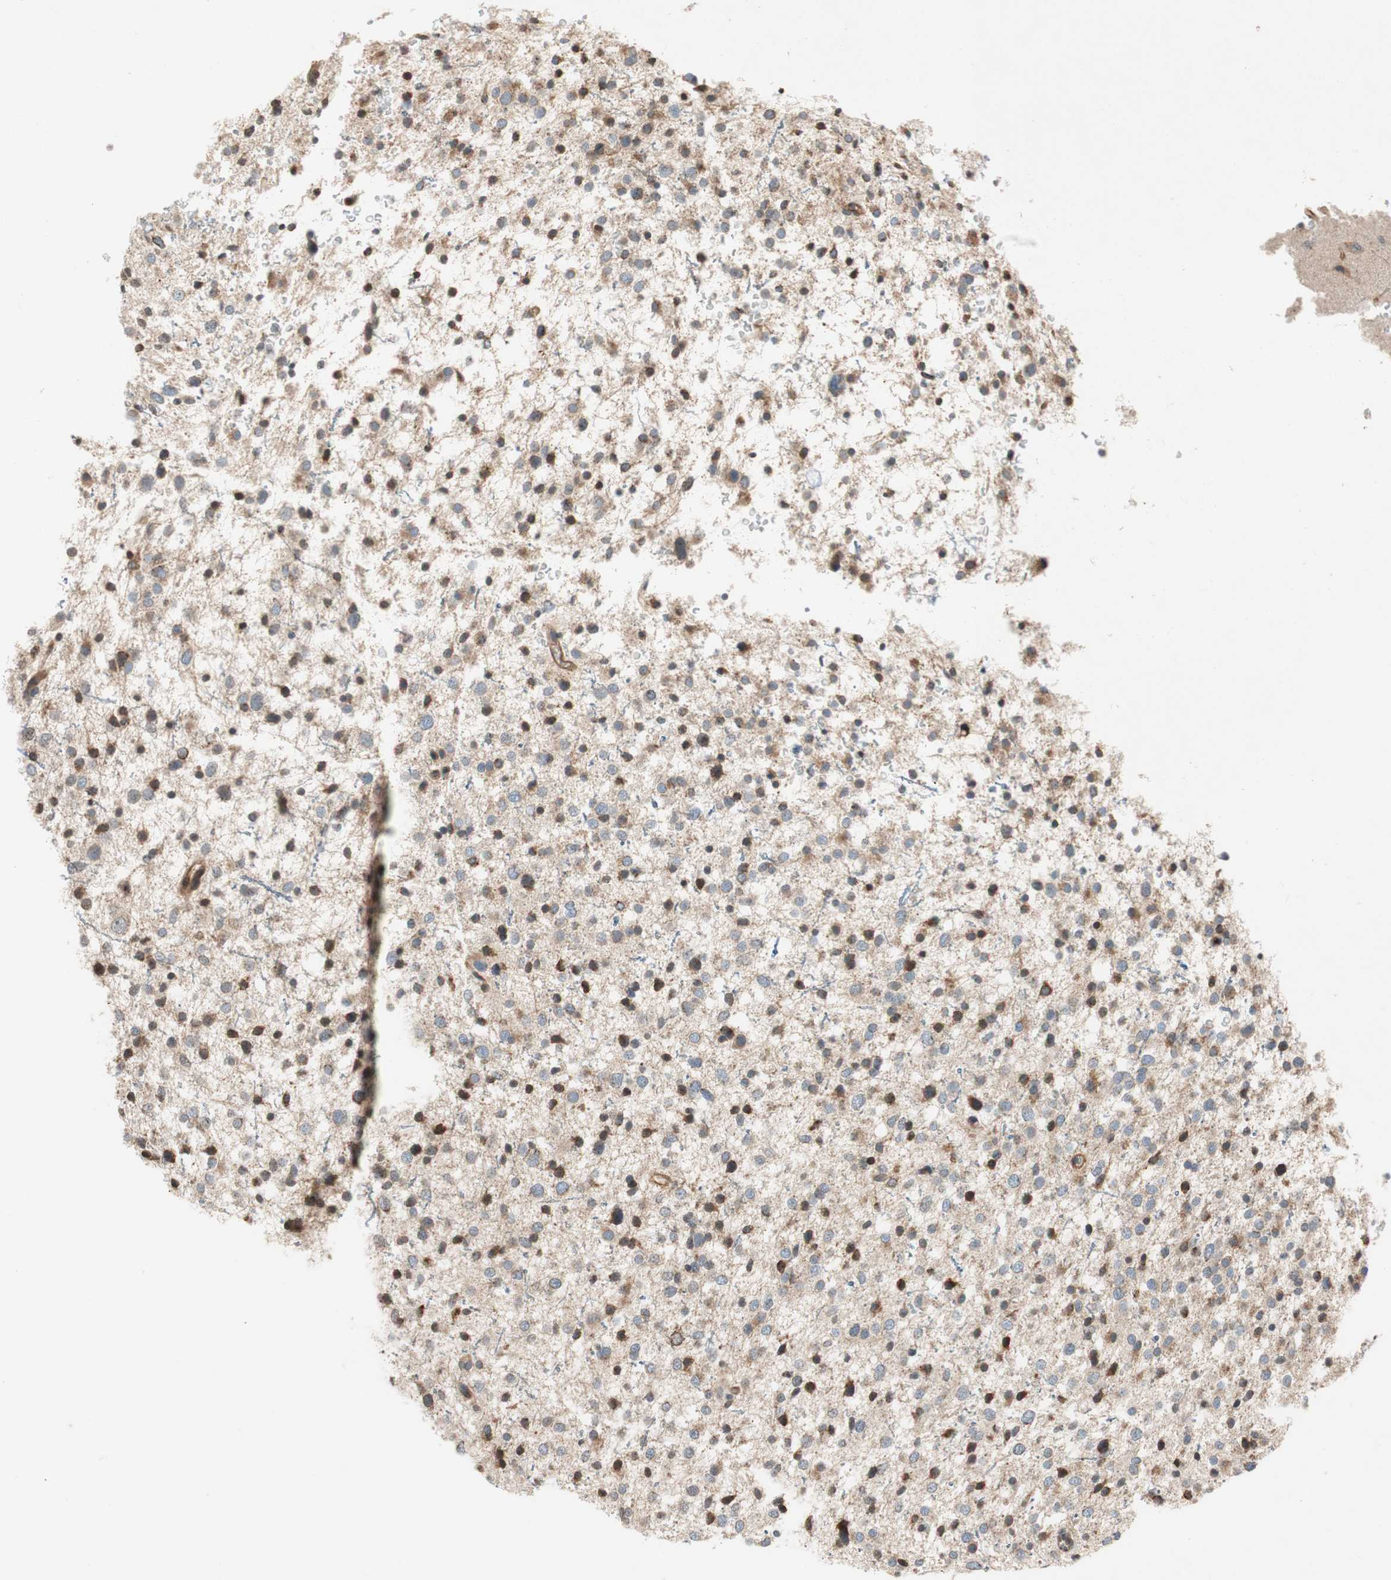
{"staining": {"intensity": "moderate", "quantity": "25%-75%", "location": "cytoplasmic/membranous"}, "tissue": "glioma", "cell_type": "Tumor cells", "image_type": "cancer", "snomed": [{"axis": "morphology", "description": "Glioma, malignant, Low grade"}, {"axis": "topography", "description": "Brain"}], "caption": "This micrograph demonstrates IHC staining of human glioma, with medium moderate cytoplasmic/membranous expression in about 25%-75% of tumor cells.", "gene": "GCLM", "patient": {"sex": "female", "age": 37}}